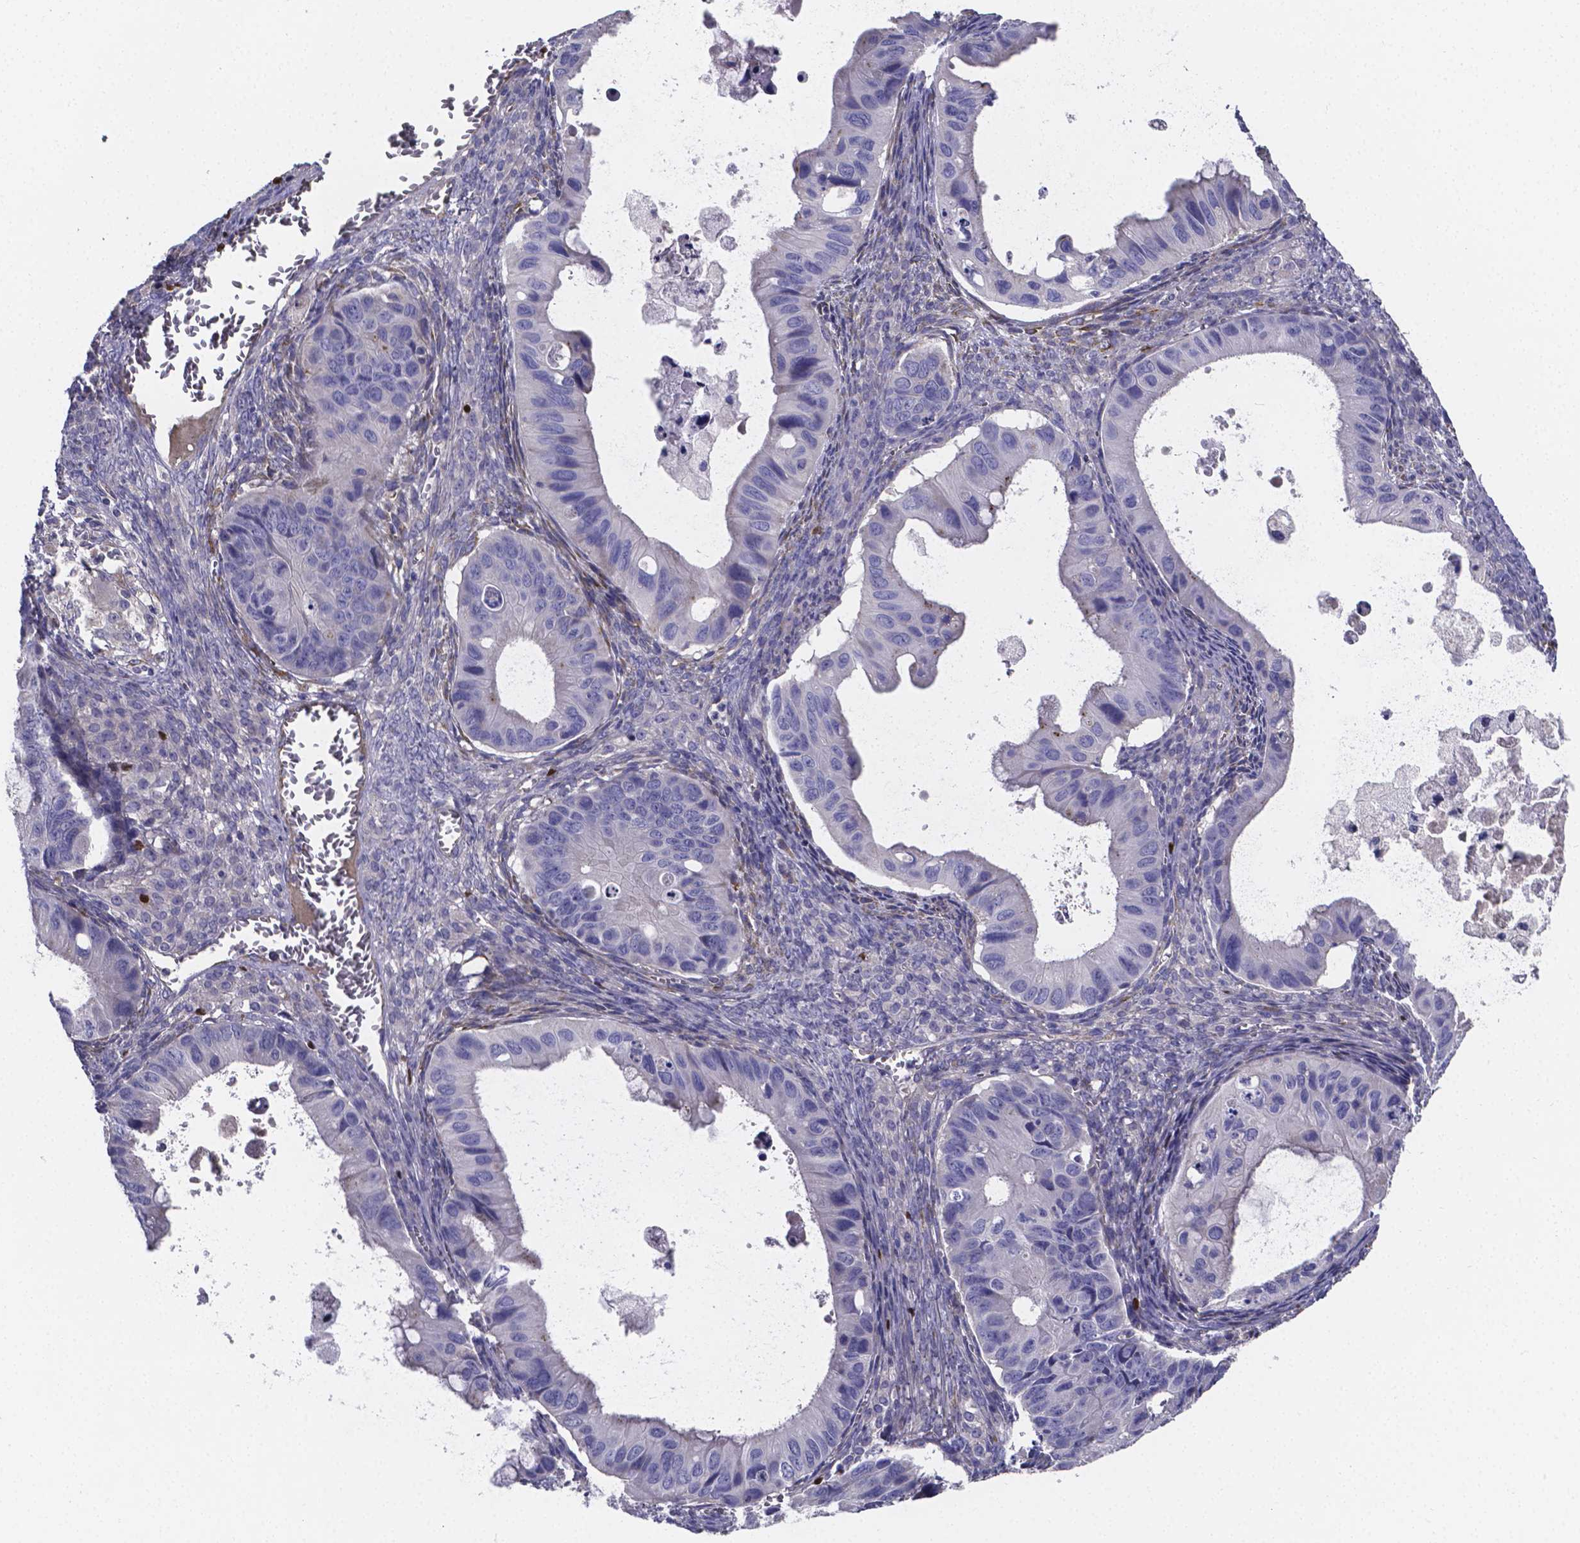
{"staining": {"intensity": "negative", "quantity": "none", "location": "none"}, "tissue": "ovarian cancer", "cell_type": "Tumor cells", "image_type": "cancer", "snomed": [{"axis": "morphology", "description": "Cystadenocarcinoma, mucinous, NOS"}, {"axis": "topography", "description": "Ovary"}], "caption": "Tumor cells are negative for brown protein staining in ovarian cancer (mucinous cystadenocarcinoma).", "gene": "SFRP4", "patient": {"sex": "female", "age": 64}}